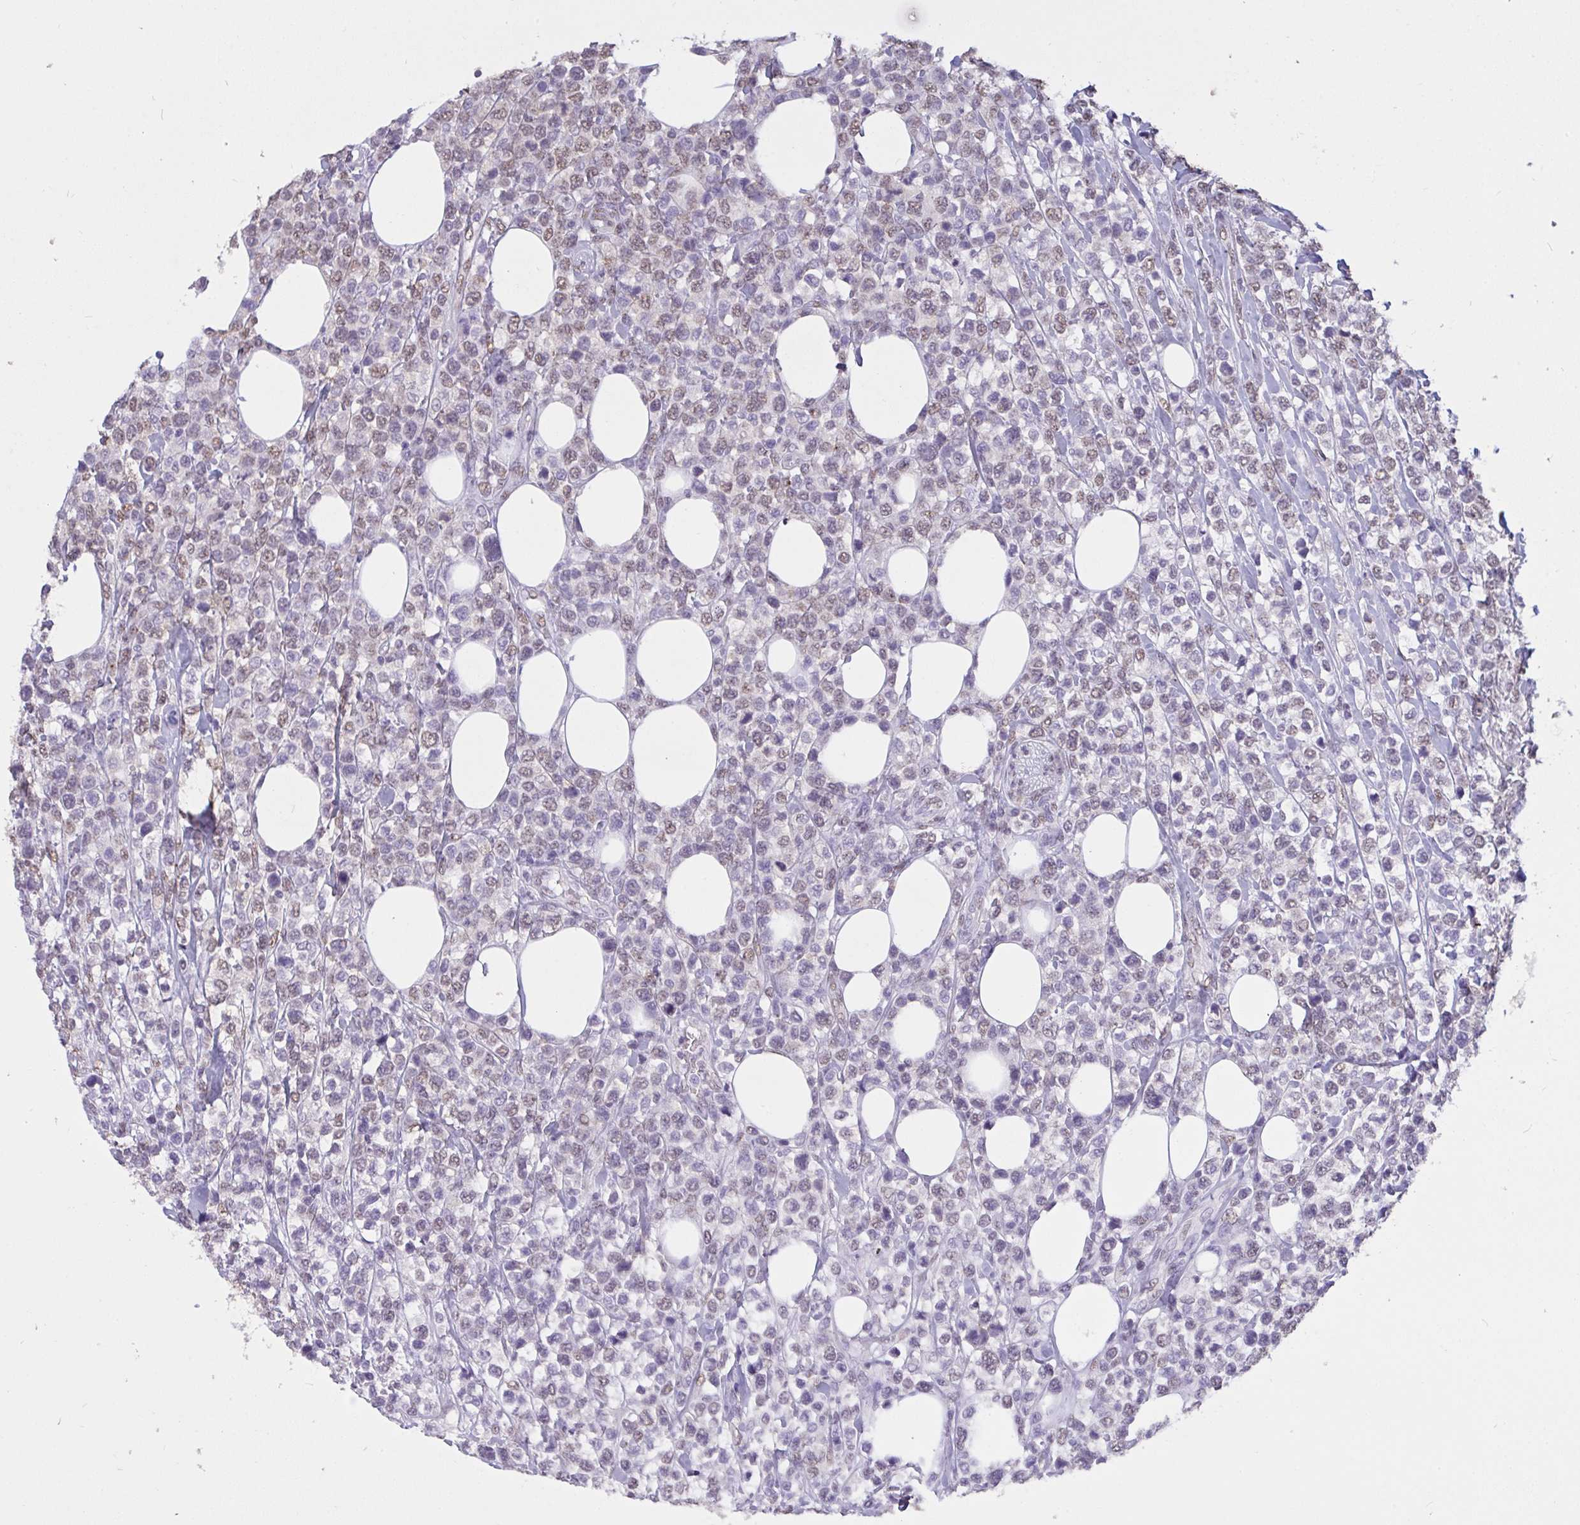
{"staining": {"intensity": "weak", "quantity": "<25%", "location": "nuclear"}, "tissue": "lymphoma", "cell_type": "Tumor cells", "image_type": "cancer", "snomed": [{"axis": "morphology", "description": "Malignant lymphoma, non-Hodgkin's type, High grade"}, {"axis": "topography", "description": "Soft tissue"}], "caption": "High magnification brightfield microscopy of lymphoma stained with DAB (brown) and counterstained with hematoxylin (blue): tumor cells show no significant expression. (Stains: DAB (3,3'-diaminobenzidine) IHC with hematoxylin counter stain, Microscopy: brightfield microscopy at high magnification).", "gene": "SEMA6B", "patient": {"sex": "female", "age": 56}}